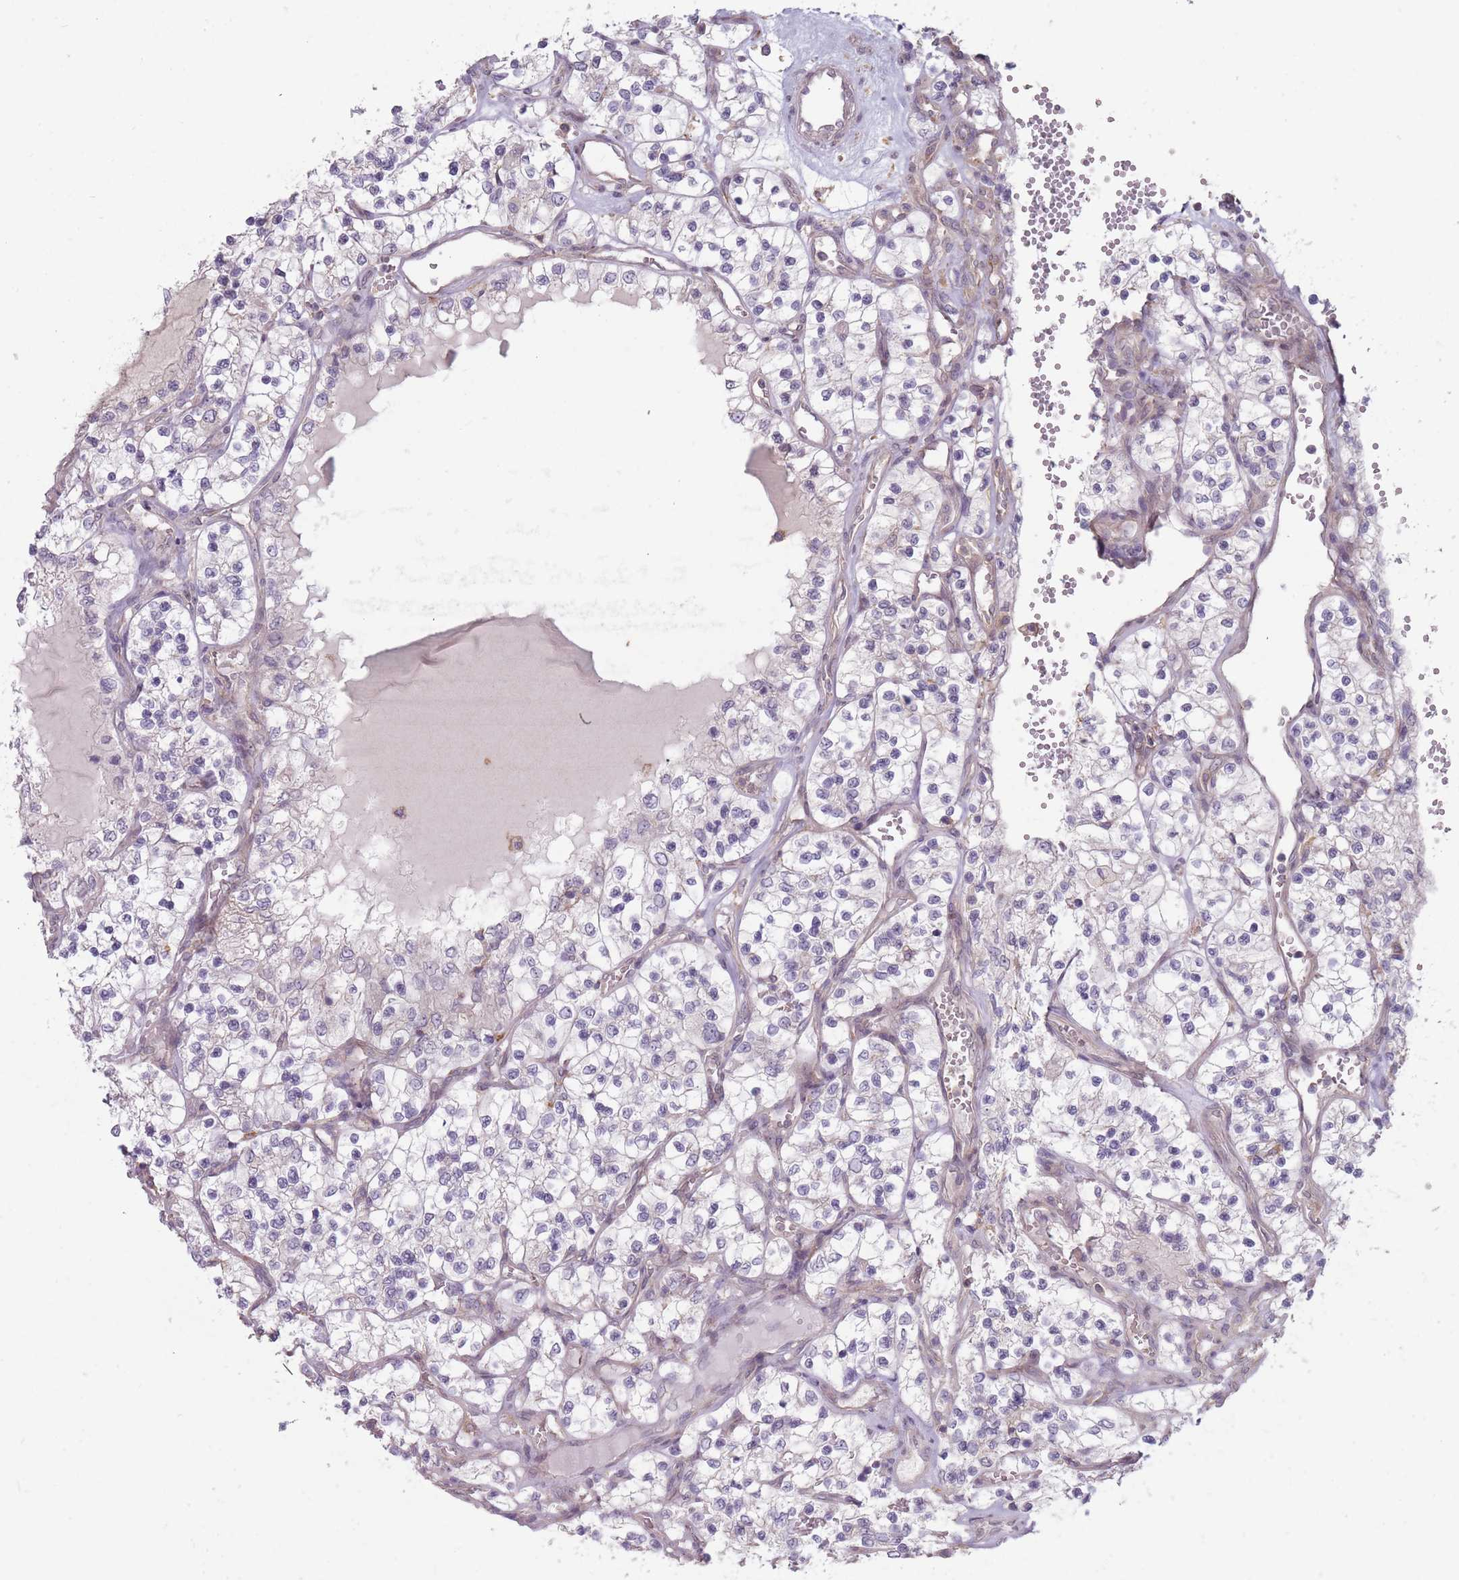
{"staining": {"intensity": "negative", "quantity": "none", "location": "none"}, "tissue": "renal cancer", "cell_type": "Tumor cells", "image_type": "cancer", "snomed": [{"axis": "morphology", "description": "Adenocarcinoma, NOS"}, {"axis": "topography", "description": "Kidney"}], "caption": "This is an IHC image of renal adenocarcinoma. There is no staining in tumor cells.", "gene": "TET3", "patient": {"sex": "female", "age": 69}}